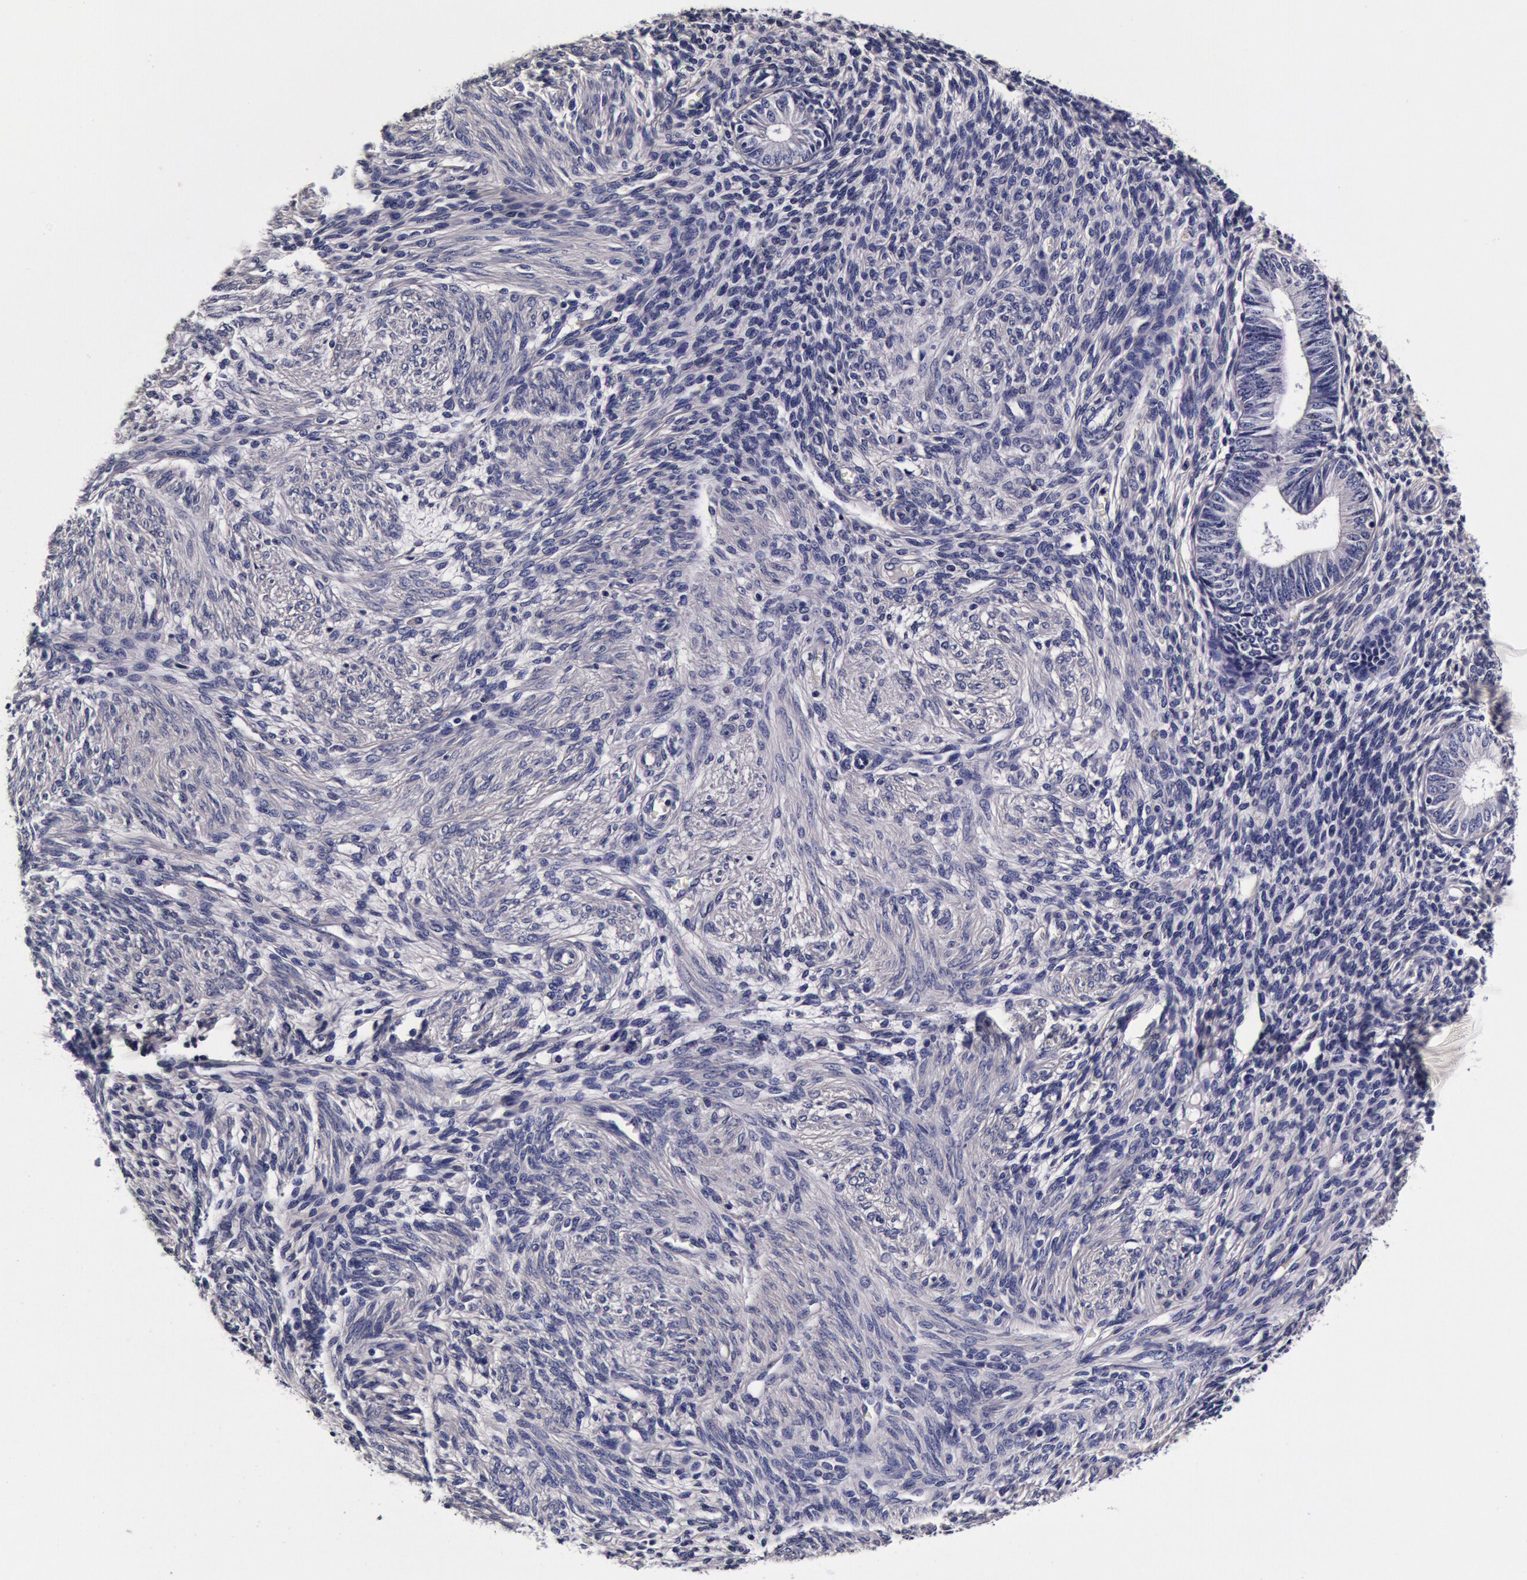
{"staining": {"intensity": "negative", "quantity": "none", "location": "none"}, "tissue": "endometrium", "cell_type": "Cells in endometrial stroma", "image_type": "normal", "snomed": [{"axis": "morphology", "description": "Normal tissue, NOS"}, {"axis": "topography", "description": "Endometrium"}], "caption": "DAB (3,3'-diaminobenzidine) immunohistochemical staining of normal human endometrium exhibits no significant staining in cells in endometrial stroma.", "gene": "CCDC22", "patient": {"sex": "female", "age": 82}}